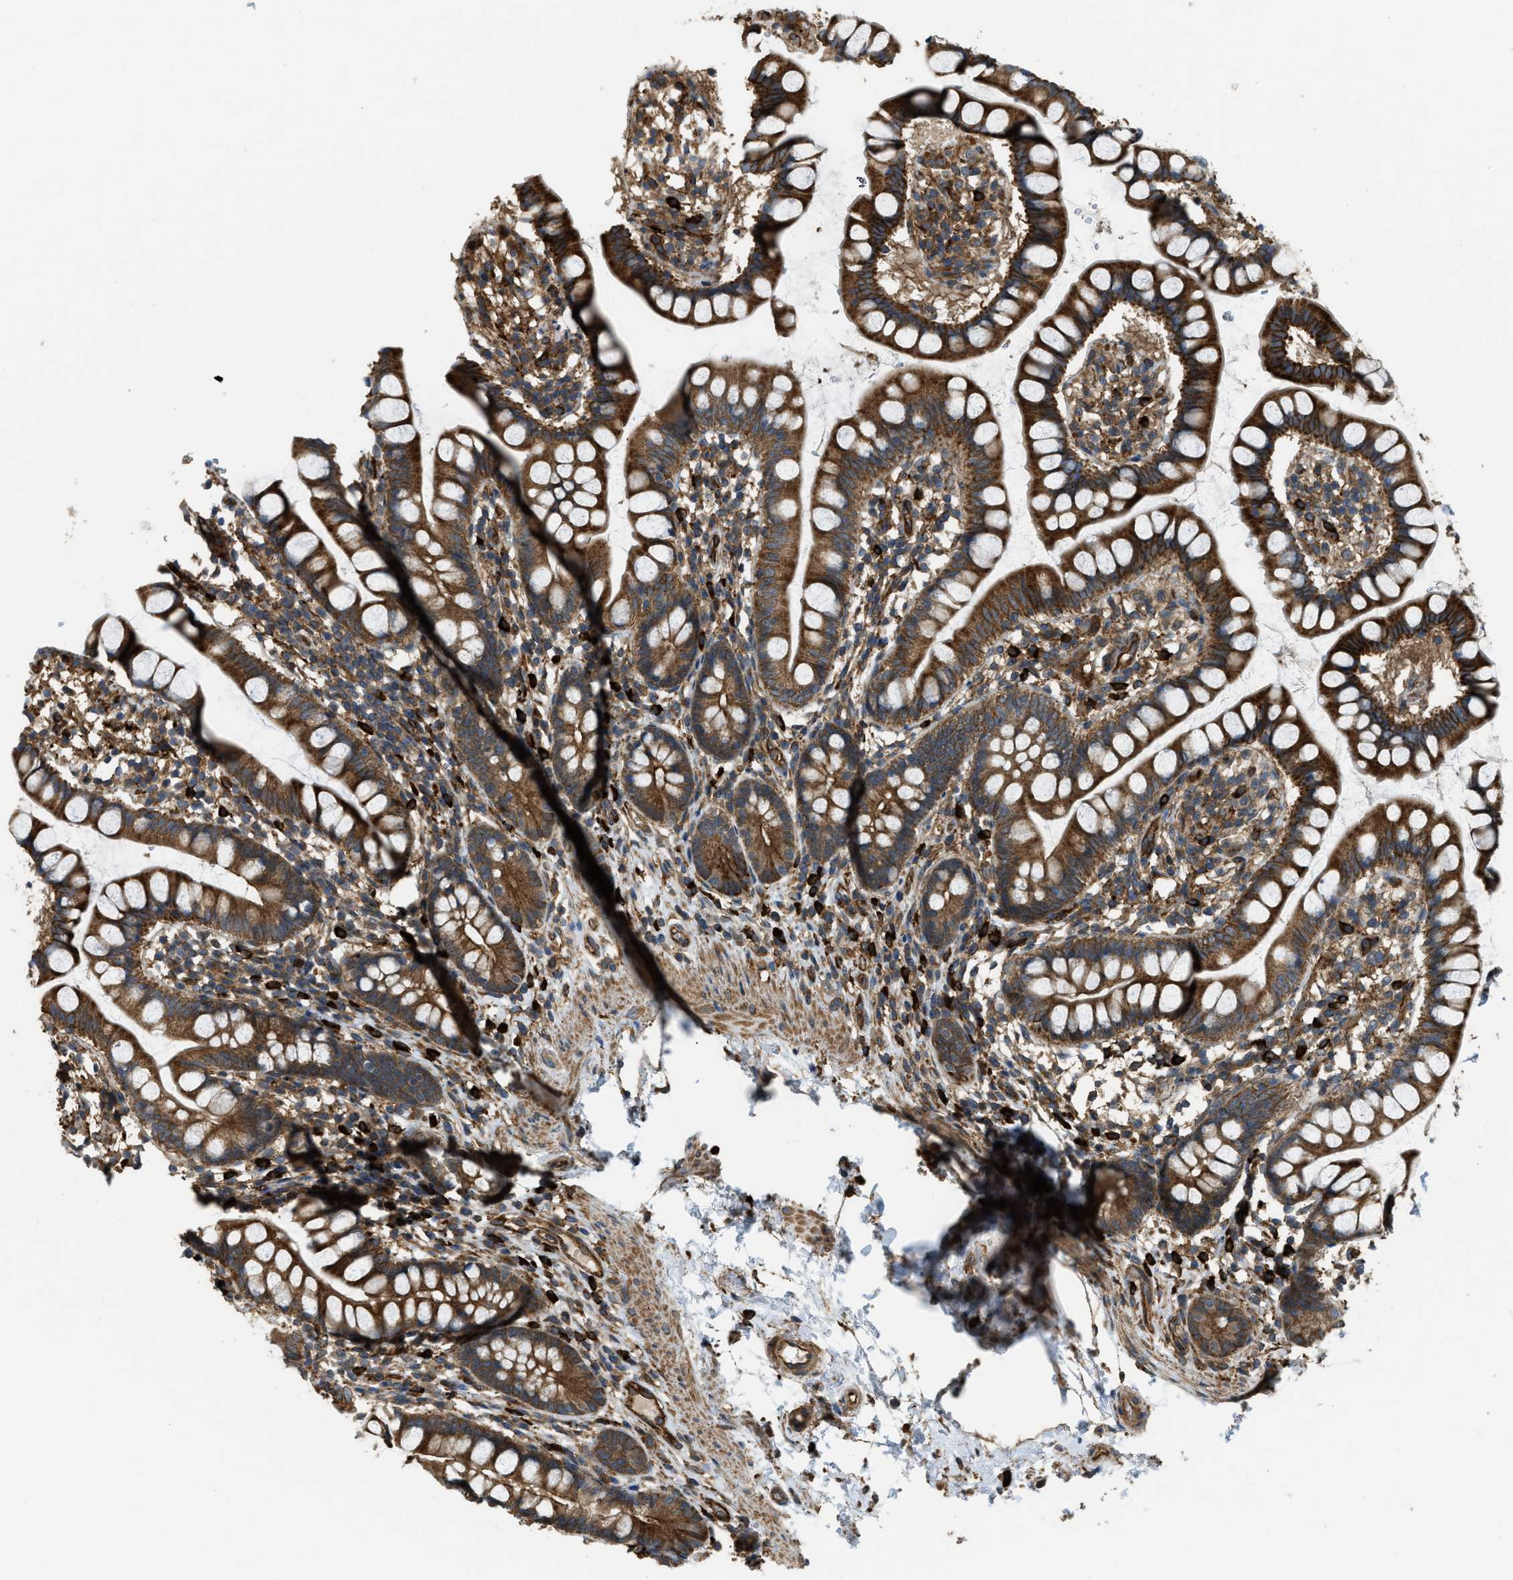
{"staining": {"intensity": "strong", "quantity": ">75%", "location": "cytoplasmic/membranous"}, "tissue": "small intestine", "cell_type": "Glandular cells", "image_type": "normal", "snomed": [{"axis": "morphology", "description": "Normal tissue, NOS"}, {"axis": "topography", "description": "Small intestine"}], "caption": "Small intestine stained with DAB IHC displays high levels of strong cytoplasmic/membranous expression in approximately >75% of glandular cells.", "gene": "BAG4", "patient": {"sex": "female", "age": 84}}